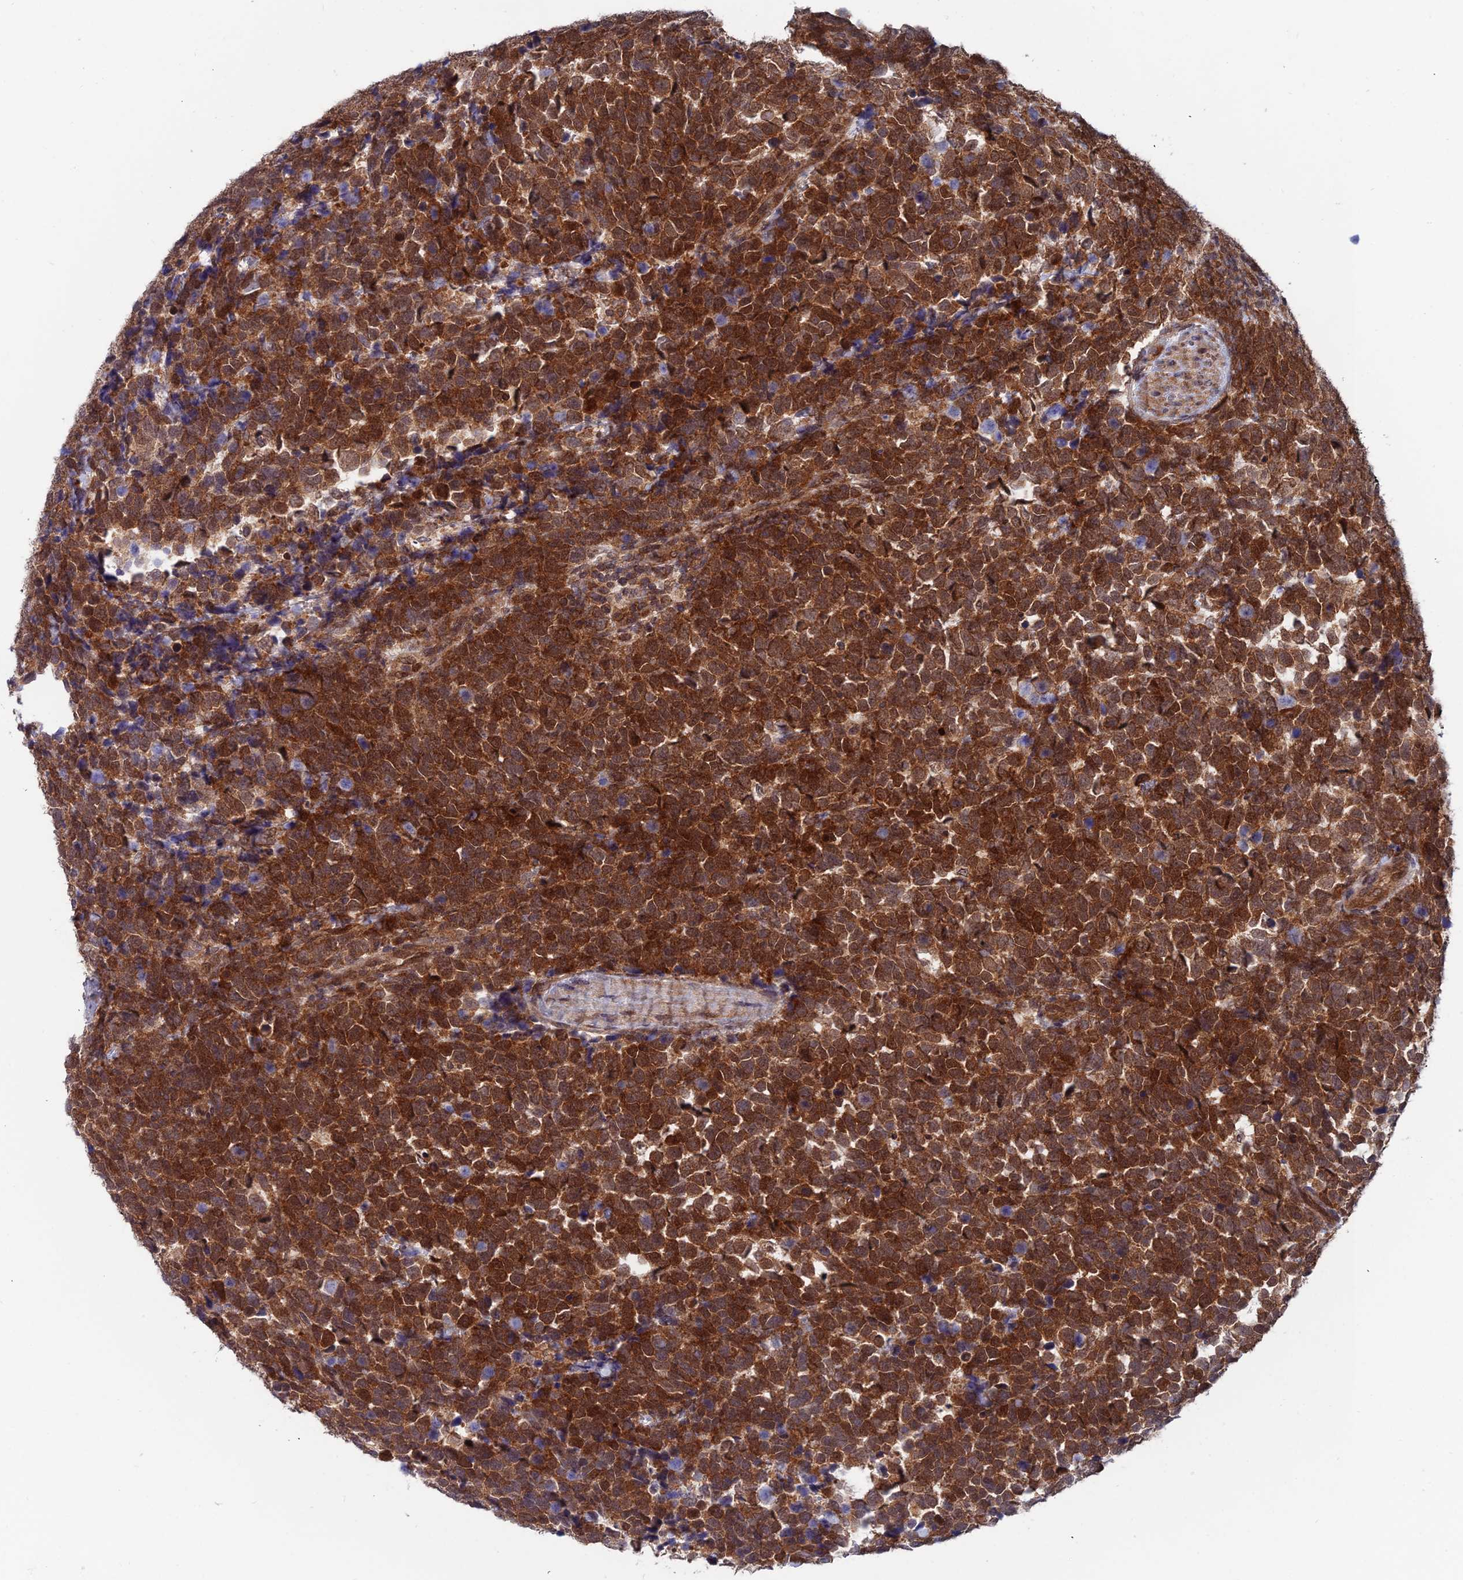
{"staining": {"intensity": "strong", "quantity": ">75%", "location": "cytoplasmic/membranous,nuclear"}, "tissue": "urothelial cancer", "cell_type": "Tumor cells", "image_type": "cancer", "snomed": [{"axis": "morphology", "description": "Urothelial carcinoma, High grade"}, {"axis": "topography", "description": "Urinary bladder"}], "caption": "An IHC micrograph of tumor tissue is shown. Protein staining in brown shows strong cytoplasmic/membranous and nuclear positivity in high-grade urothelial carcinoma within tumor cells.", "gene": "IGBP1", "patient": {"sex": "female", "age": 82}}